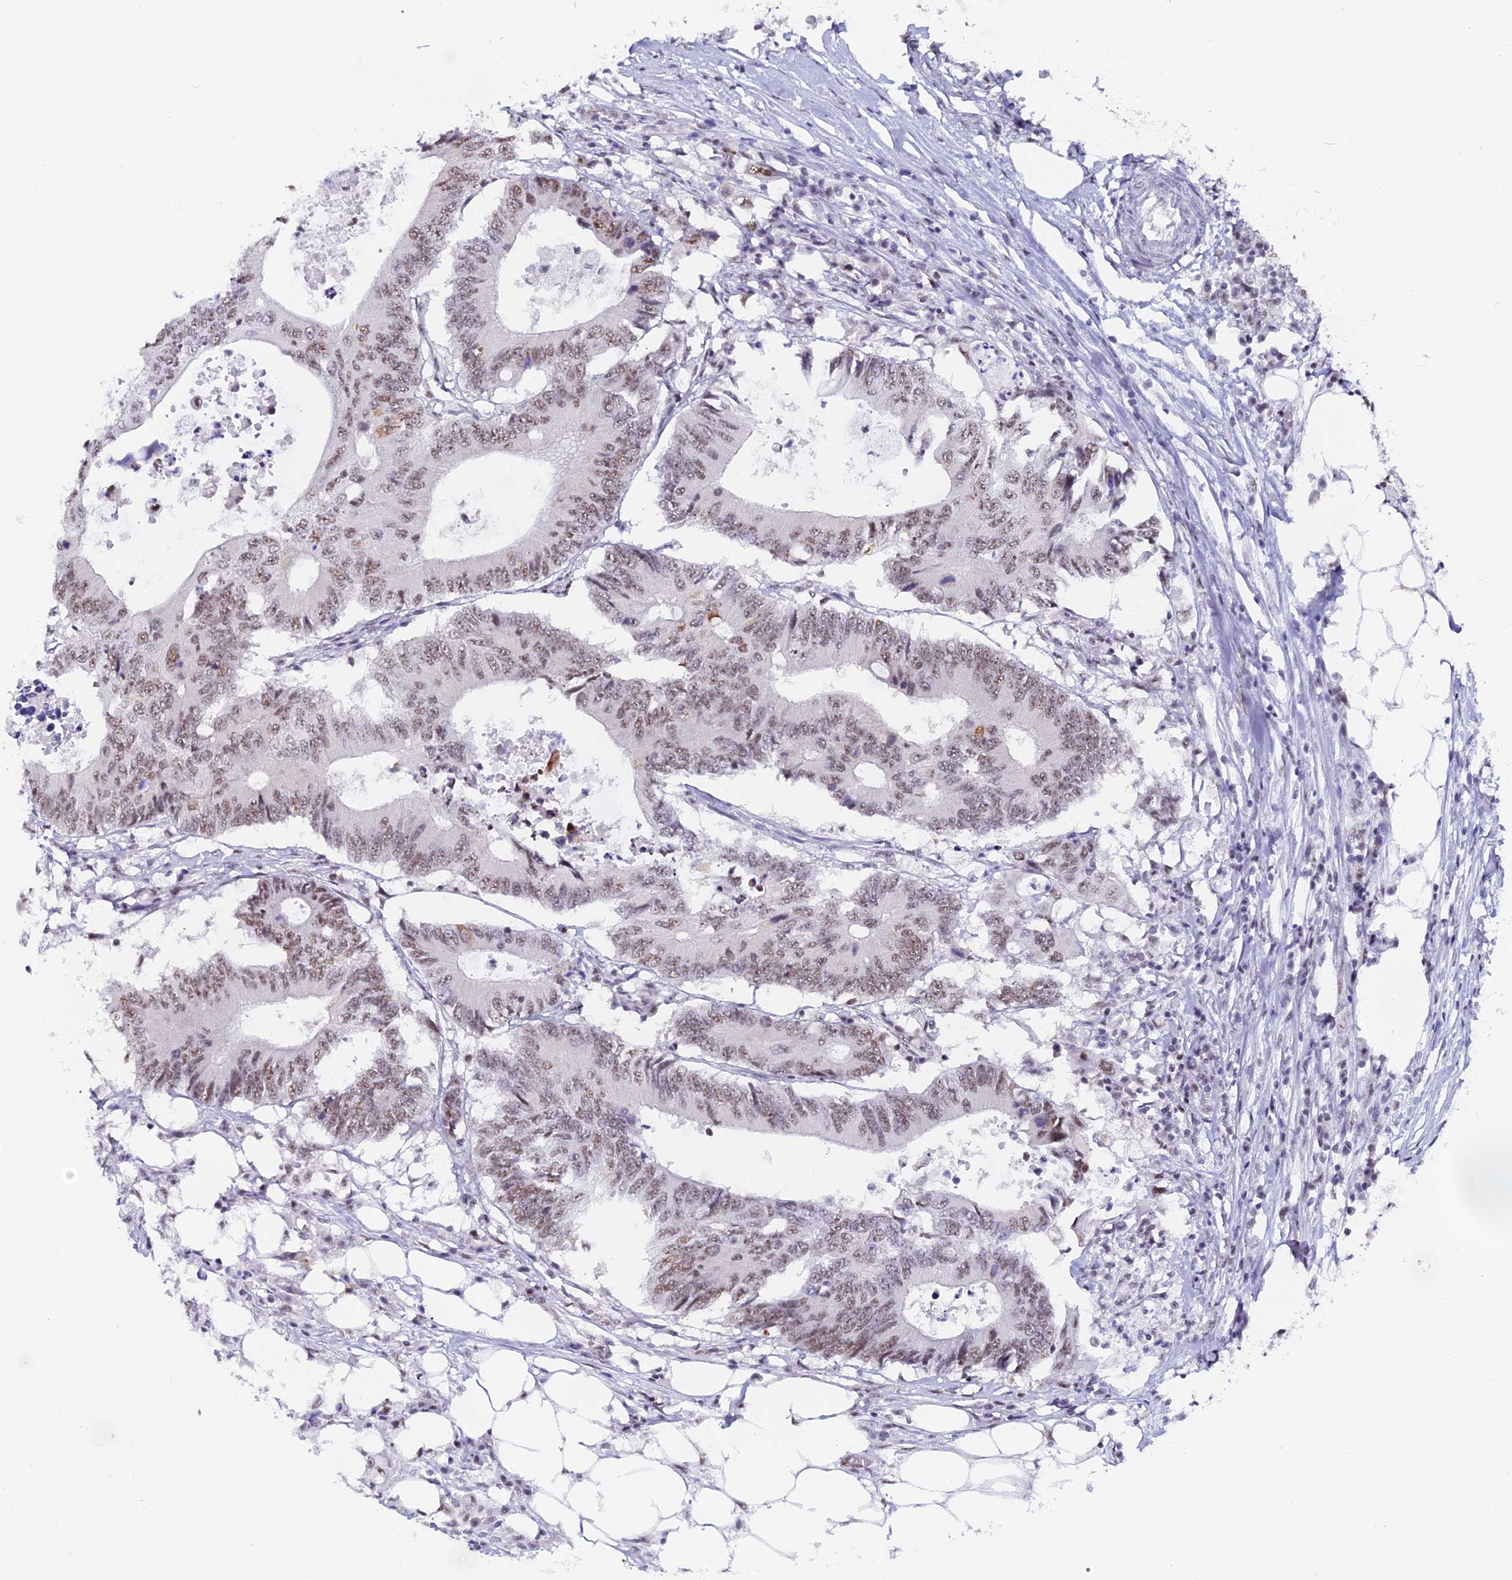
{"staining": {"intensity": "moderate", "quantity": ">75%", "location": "nuclear"}, "tissue": "colorectal cancer", "cell_type": "Tumor cells", "image_type": "cancer", "snomed": [{"axis": "morphology", "description": "Adenocarcinoma, NOS"}, {"axis": "topography", "description": "Colon"}], "caption": "Approximately >75% of tumor cells in colorectal cancer reveal moderate nuclear protein positivity as visualized by brown immunohistochemical staining.", "gene": "CD2BP2", "patient": {"sex": "male", "age": 71}}